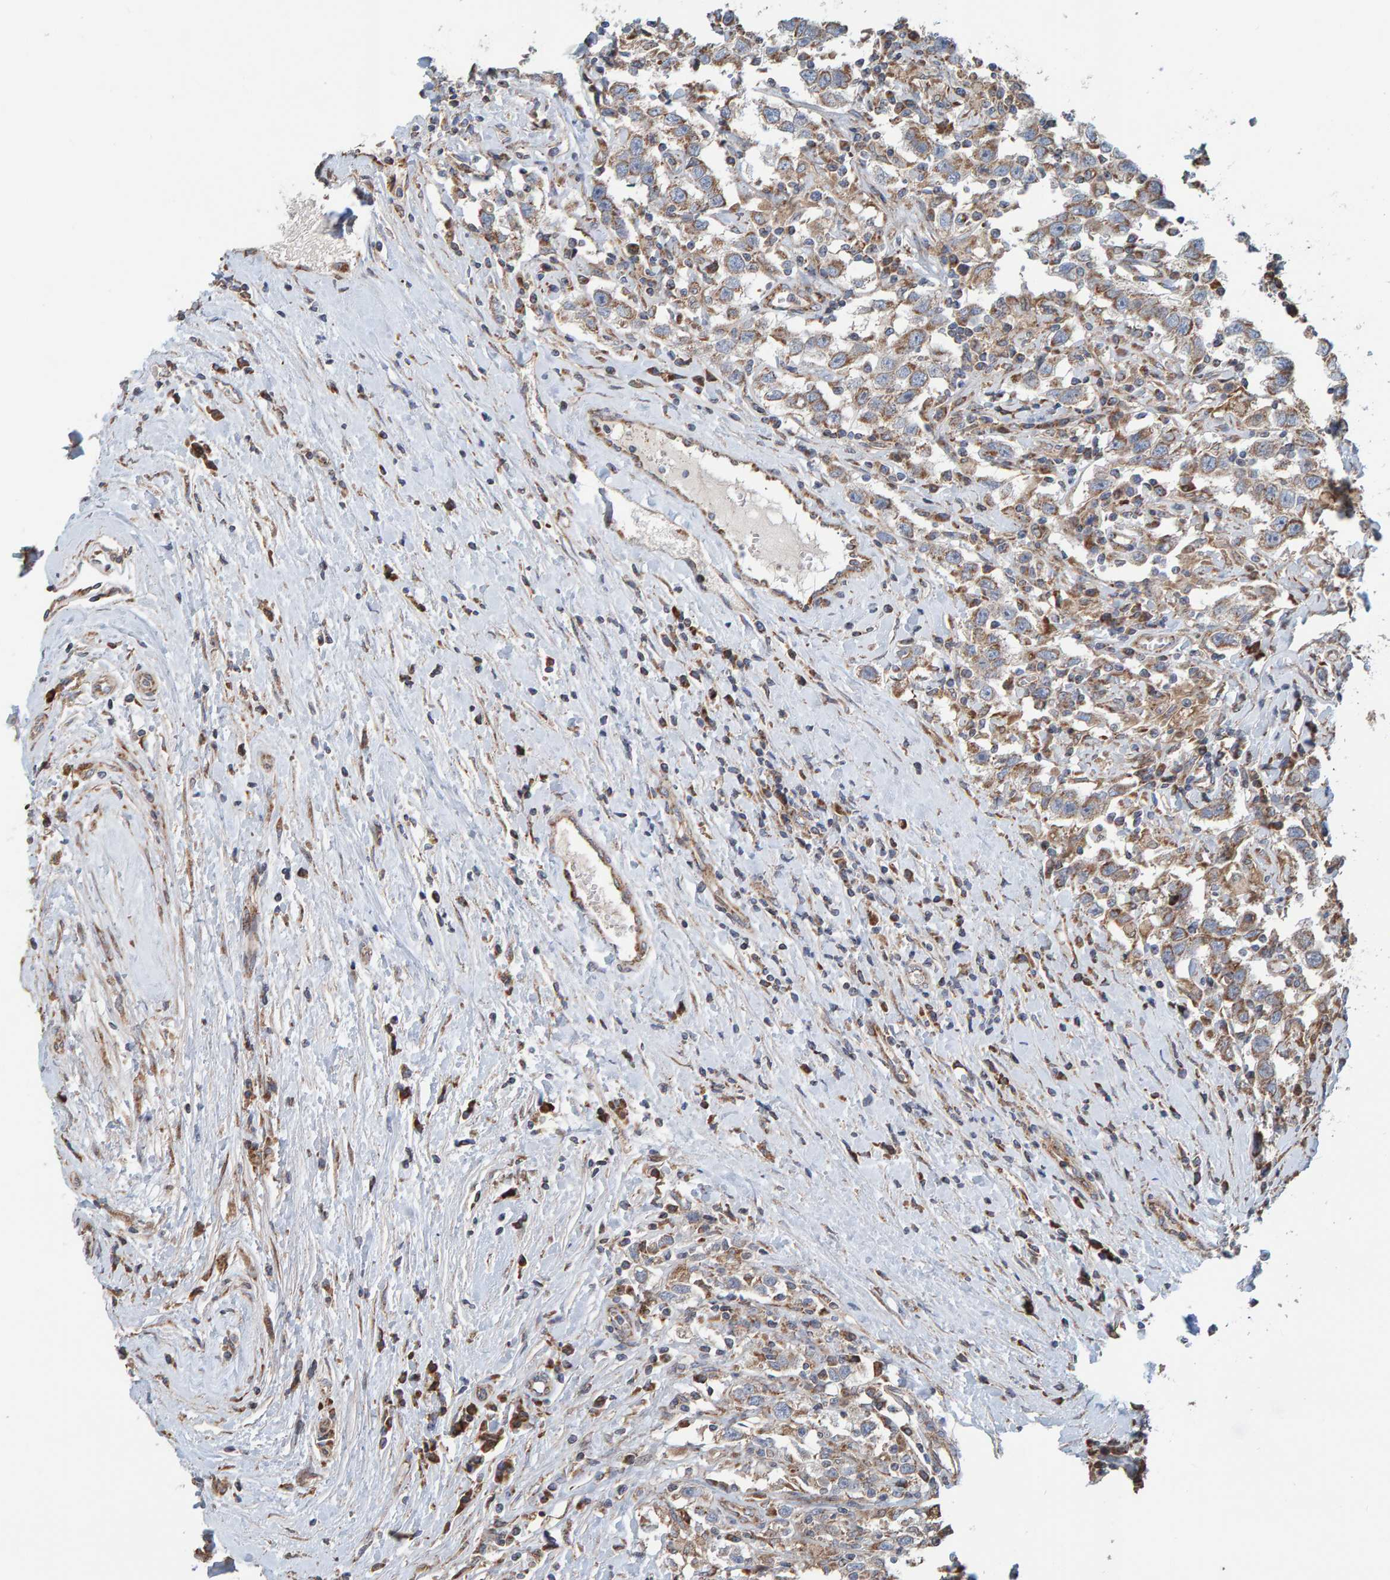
{"staining": {"intensity": "moderate", "quantity": ">75%", "location": "cytoplasmic/membranous"}, "tissue": "testis cancer", "cell_type": "Tumor cells", "image_type": "cancer", "snomed": [{"axis": "morphology", "description": "Seminoma, NOS"}, {"axis": "topography", "description": "Testis"}], "caption": "This photomicrograph reveals IHC staining of testis seminoma, with medium moderate cytoplasmic/membranous staining in approximately >75% of tumor cells.", "gene": "MRPL45", "patient": {"sex": "male", "age": 41}}